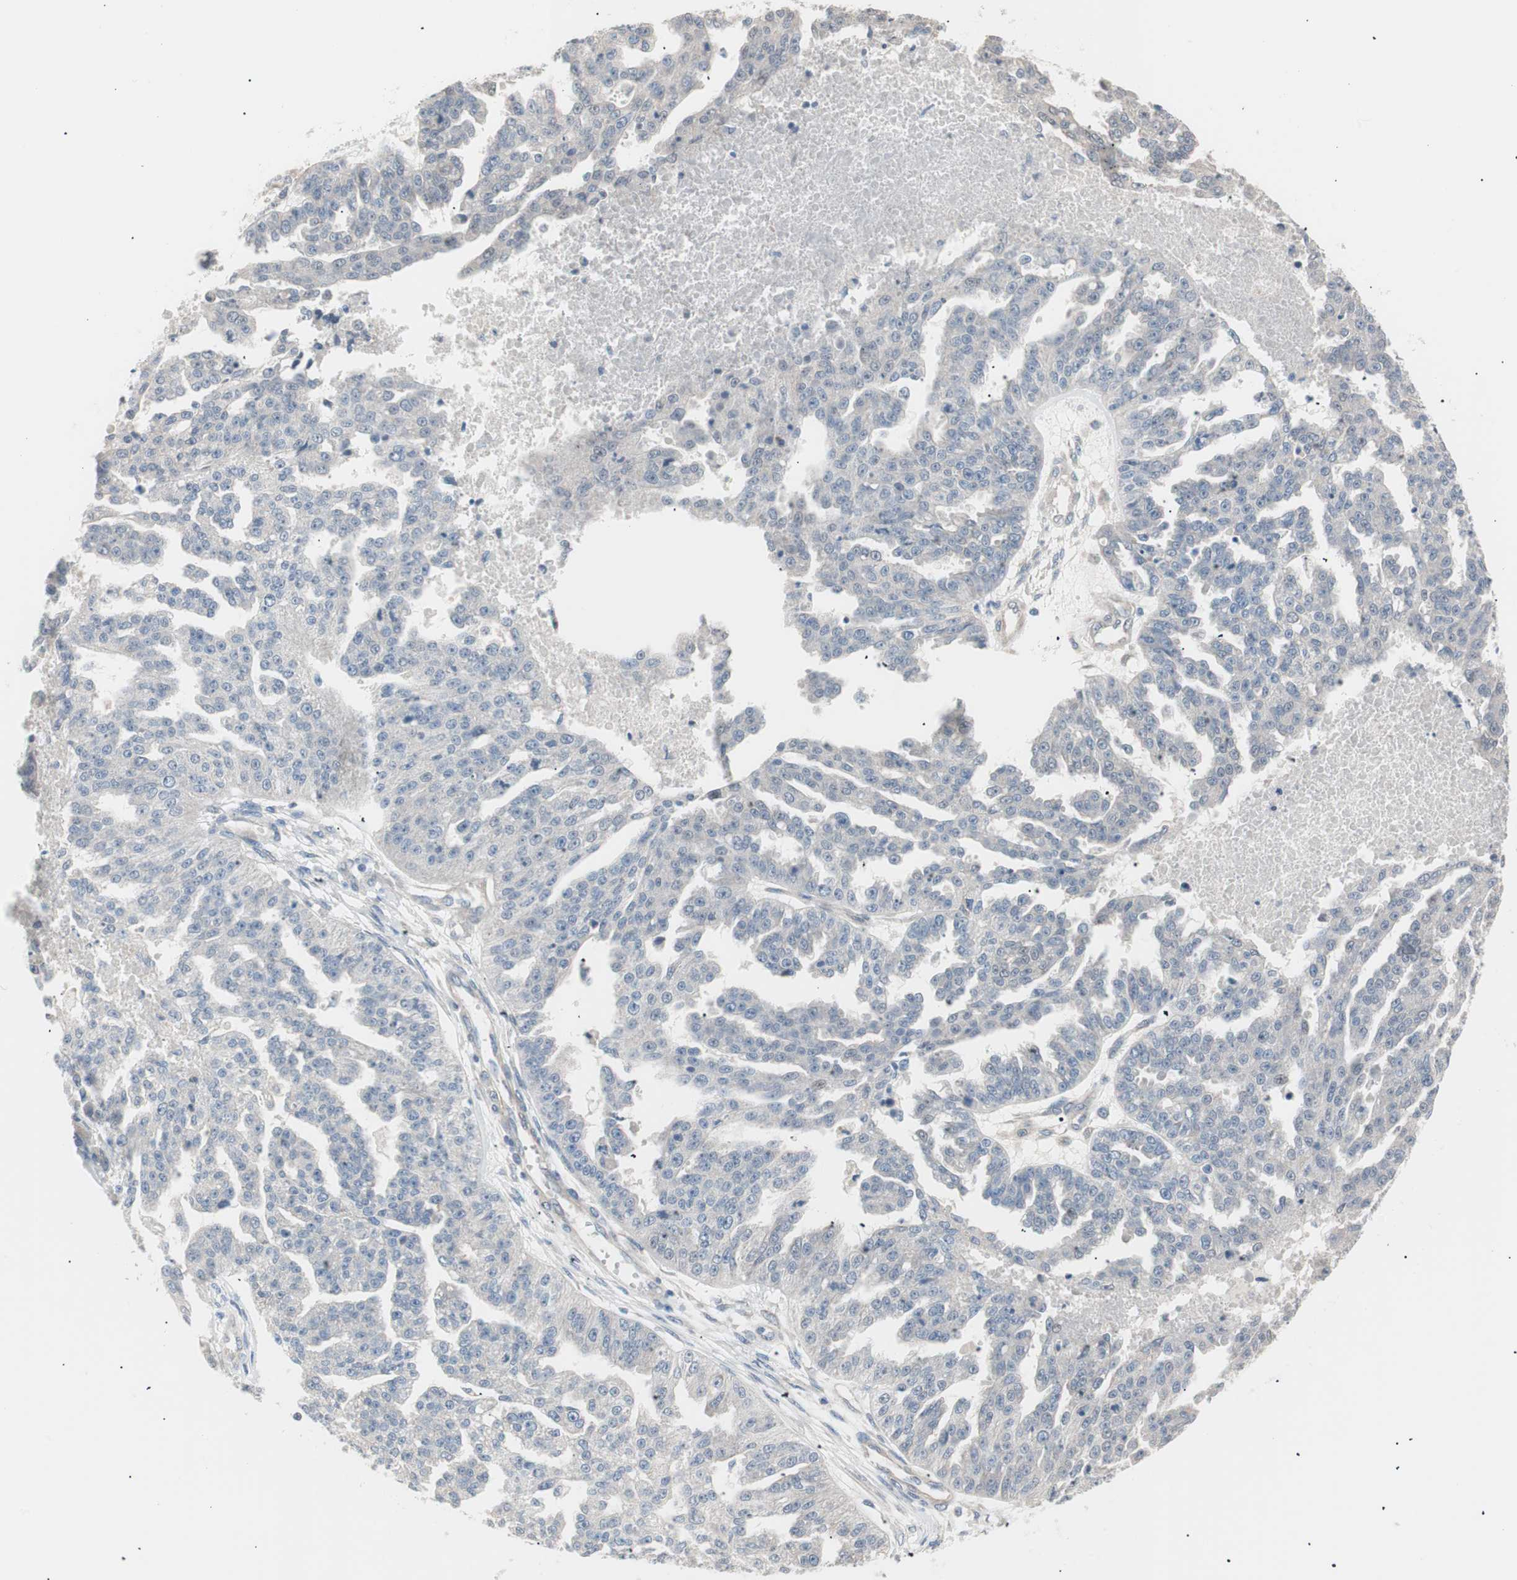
{"staining": {"intensity": "negative", "quantity": "none", "location": "none"}, "tissue": "ovarian cancer", "cell_type": "Tumor cells", "image_type": "cancer", "snomed": [{"axis": "morphology", "description": "Cystadenocarcinoma, serous, NOS"}, {"axis": "topography", "description": "Ovary"}], "caption": "Photomicrograph shows no significant protein staining in tumor cells of serous cystadenocarcinoma (ovarian).", "gene": "SMG1", "patient": {"sex": "female", "age": 58}}